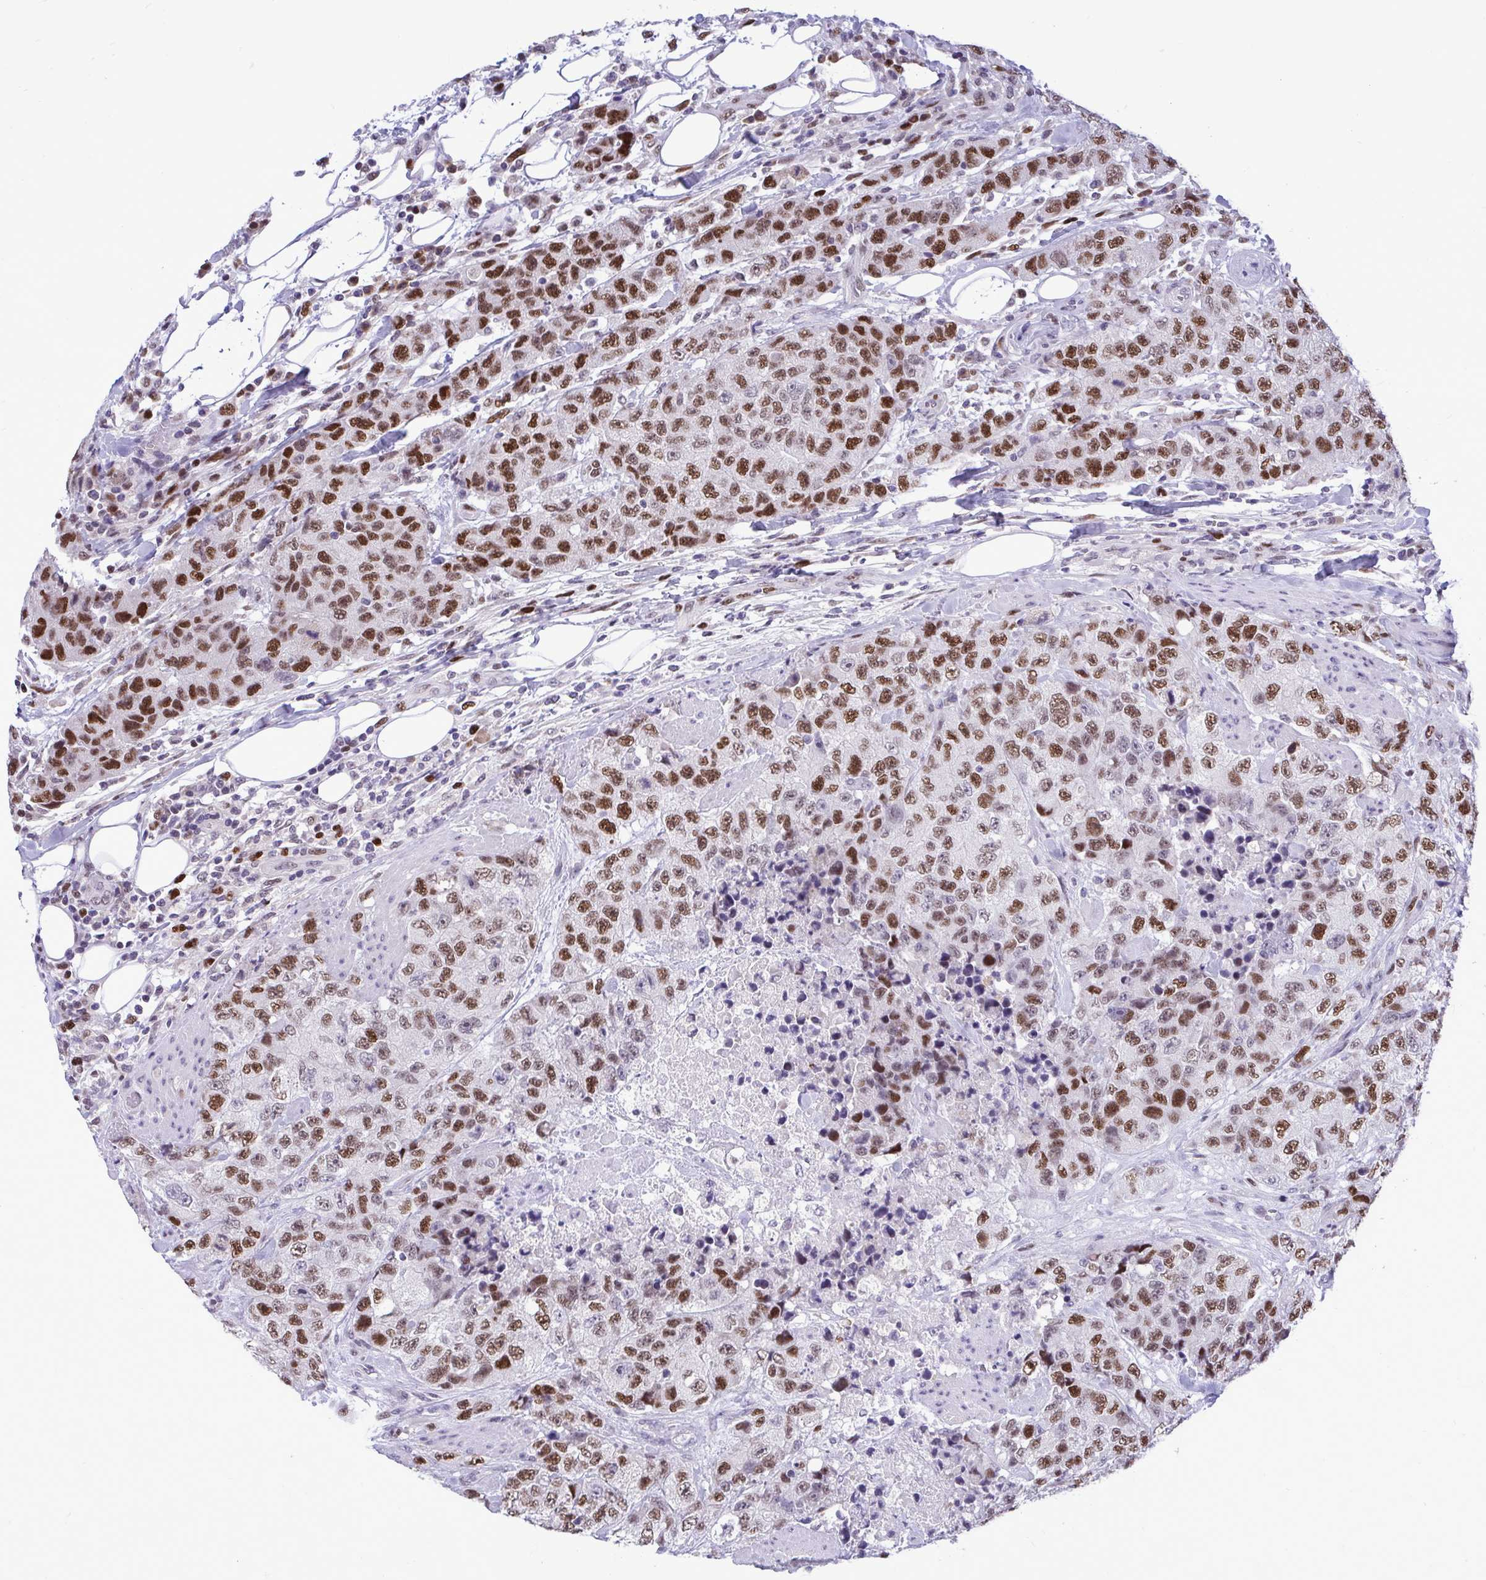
{"staining": {"intensity": "strong", "quantity": ">75%", "location": "nuclear"}, "tissue": "urothelial cancer", "cell_type": "Tumor cells", "image_type": "cancer", "snomed": [{"axis": "morphology", "description": "Urothelial carcinoma, High grade"}, {"axis": "topography", "description": "Urinary bladder"}], "caption": "This photomicrograph shows immunohistochemistry staining of human high-grade urothelial carcinoma, with high strong nuclear staining in about >75% of tumor cells.", "gene": "C1QL2", "patient": {"sex": "female", "age": 78}}